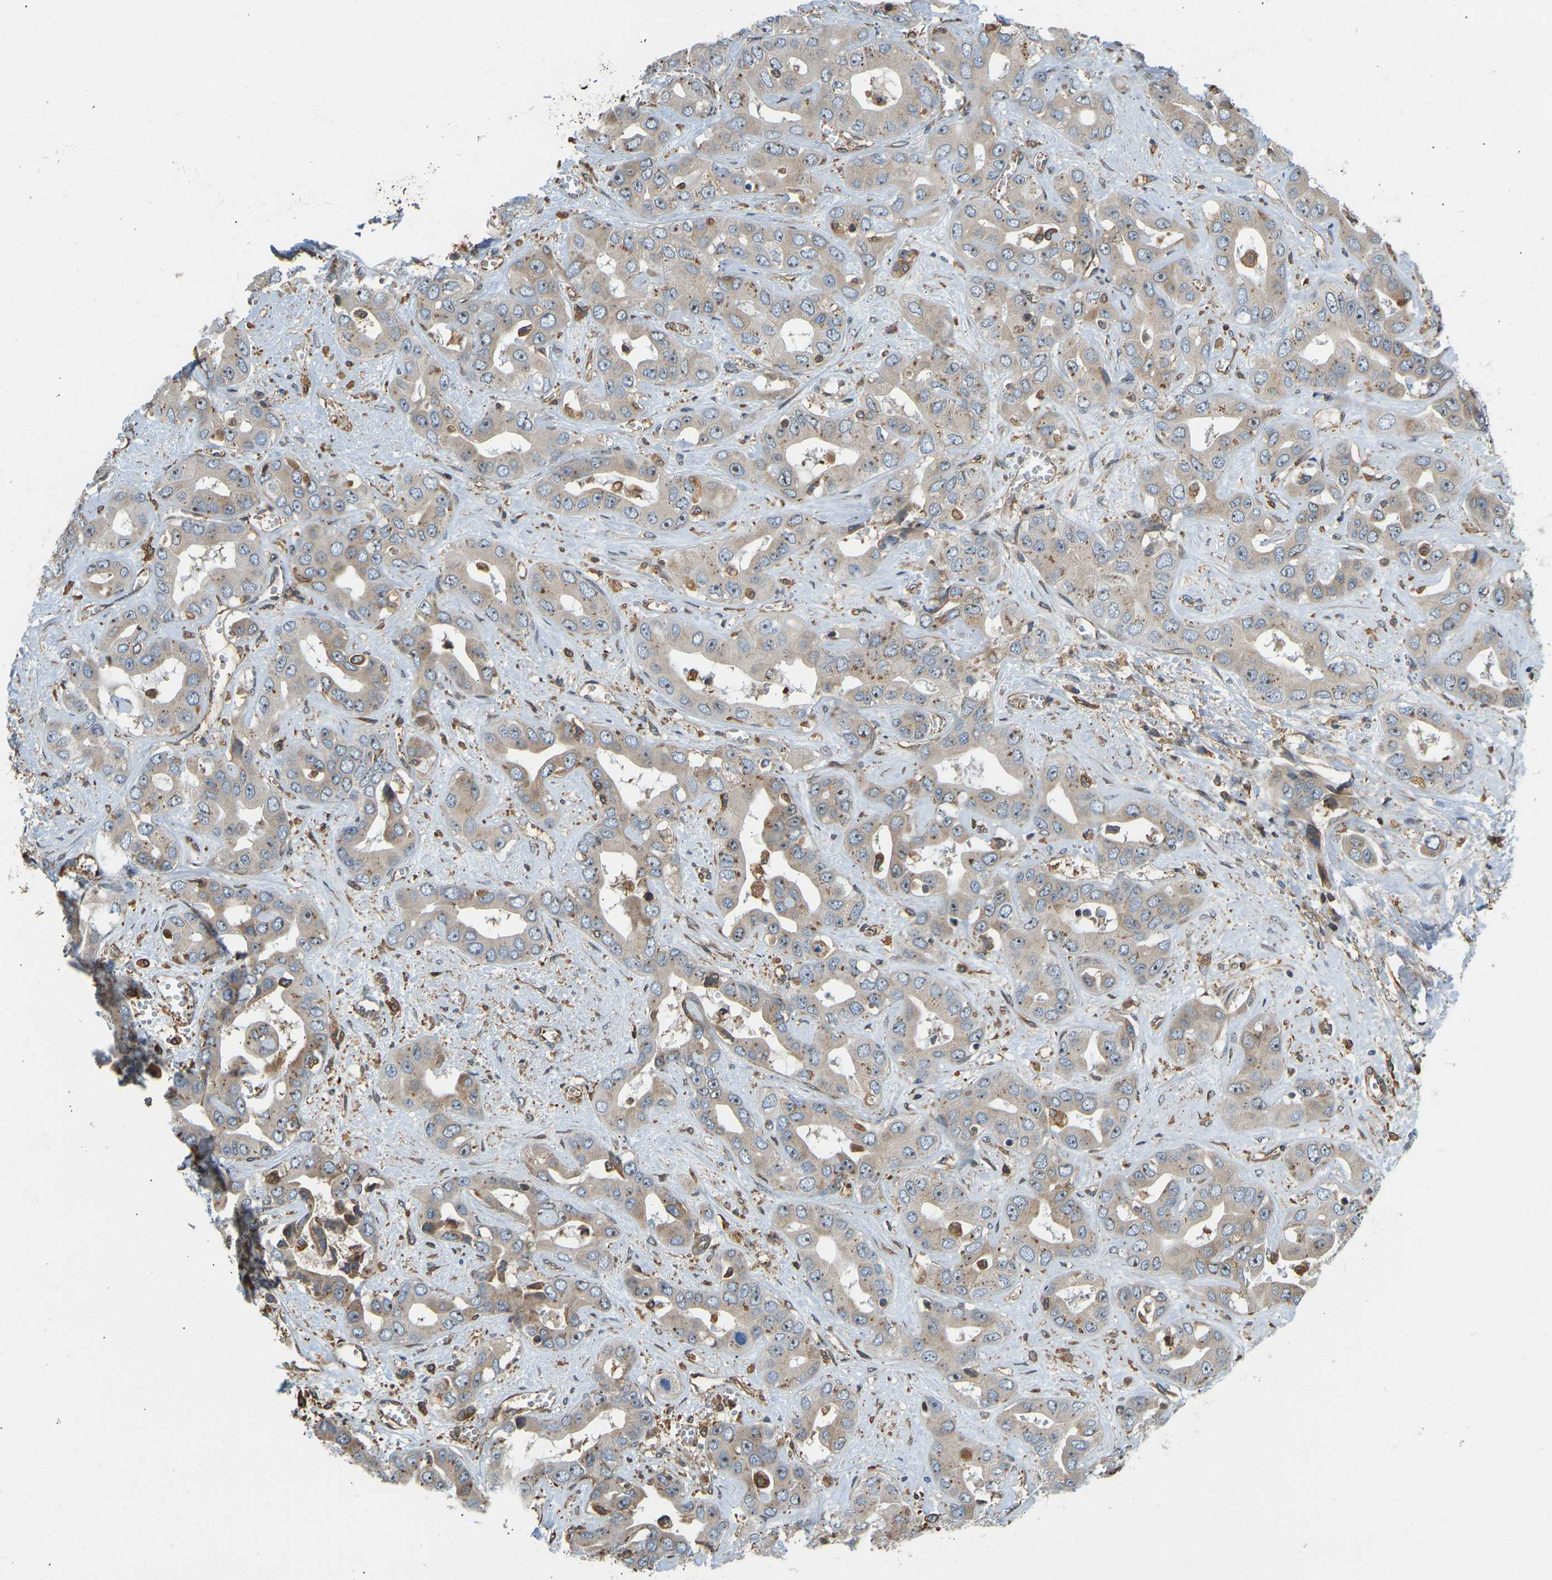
{"staining": {"intensity": "weak", "quantity": ">75%", "location": "cytoplasmic/membranous,nuclear"}, "tissue": "liver cancer", "cell_type": "Tumor cells", "image_type": "cancer", "snomed": [{"axis": "morphology", "description": "Cholangiocarcinoma"}, {"axis": "topography", "description": "Liver"}], "caption": "Liver cancer stained with a protein marker shows weak staining in tumor cells.", "gene": "OS9", "patient": {"sex": "female", "age": 52}}